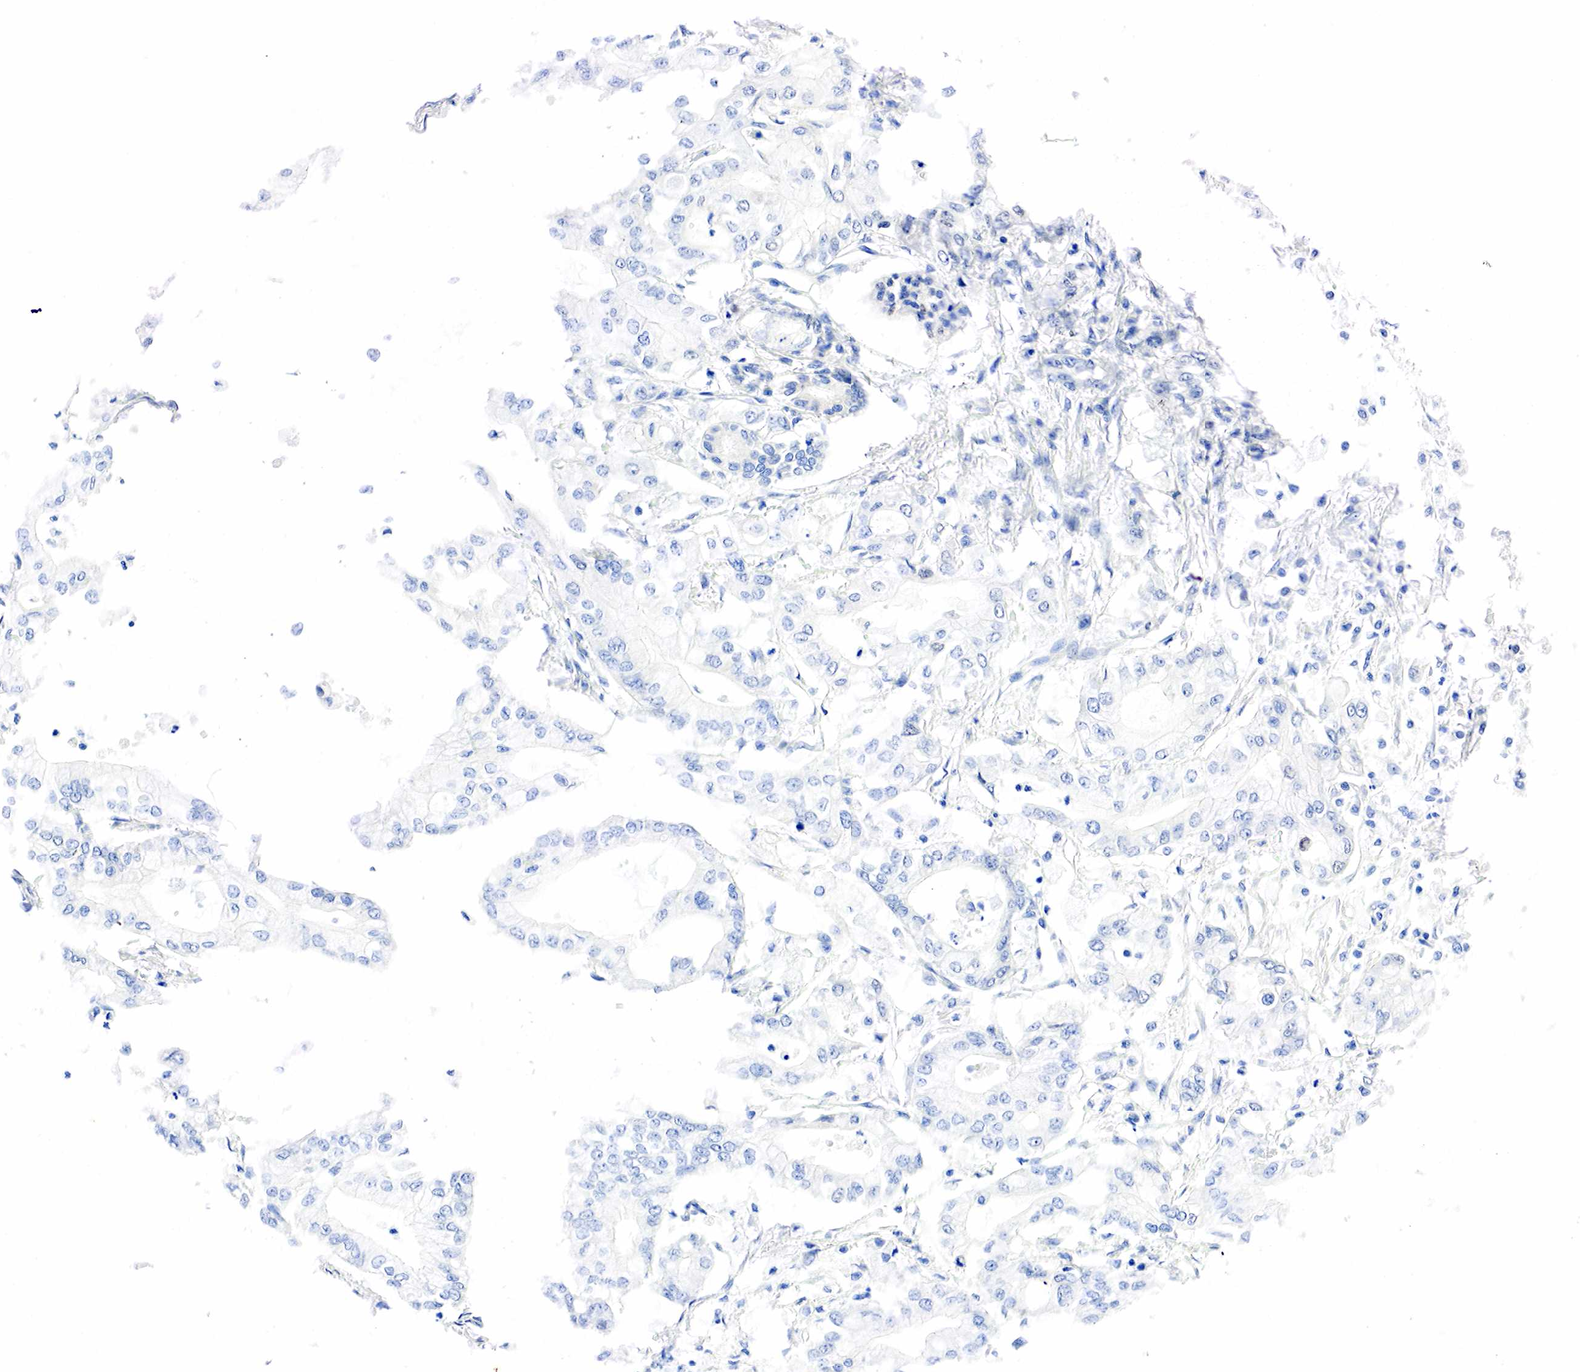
{"staining": {"intensity": "negative", "quantity": "none", "location": "none"}, "tissue": "pancreatic cancer", "cell_type": "Tumor cells", "image_type": "cancer", "snomed": [{"axis": "morphology", "description": "Adenocarcinoma, NOS"}, {"axis": "topography", "description": "Pancreas"}], "caption": "A high-resolution image shows immunohistochemistry staining of pancreatic cancer, which shows no significant positivity in tumor cells.", "gene": "PGR", "patient": {"sex": "male", "age": 79}}